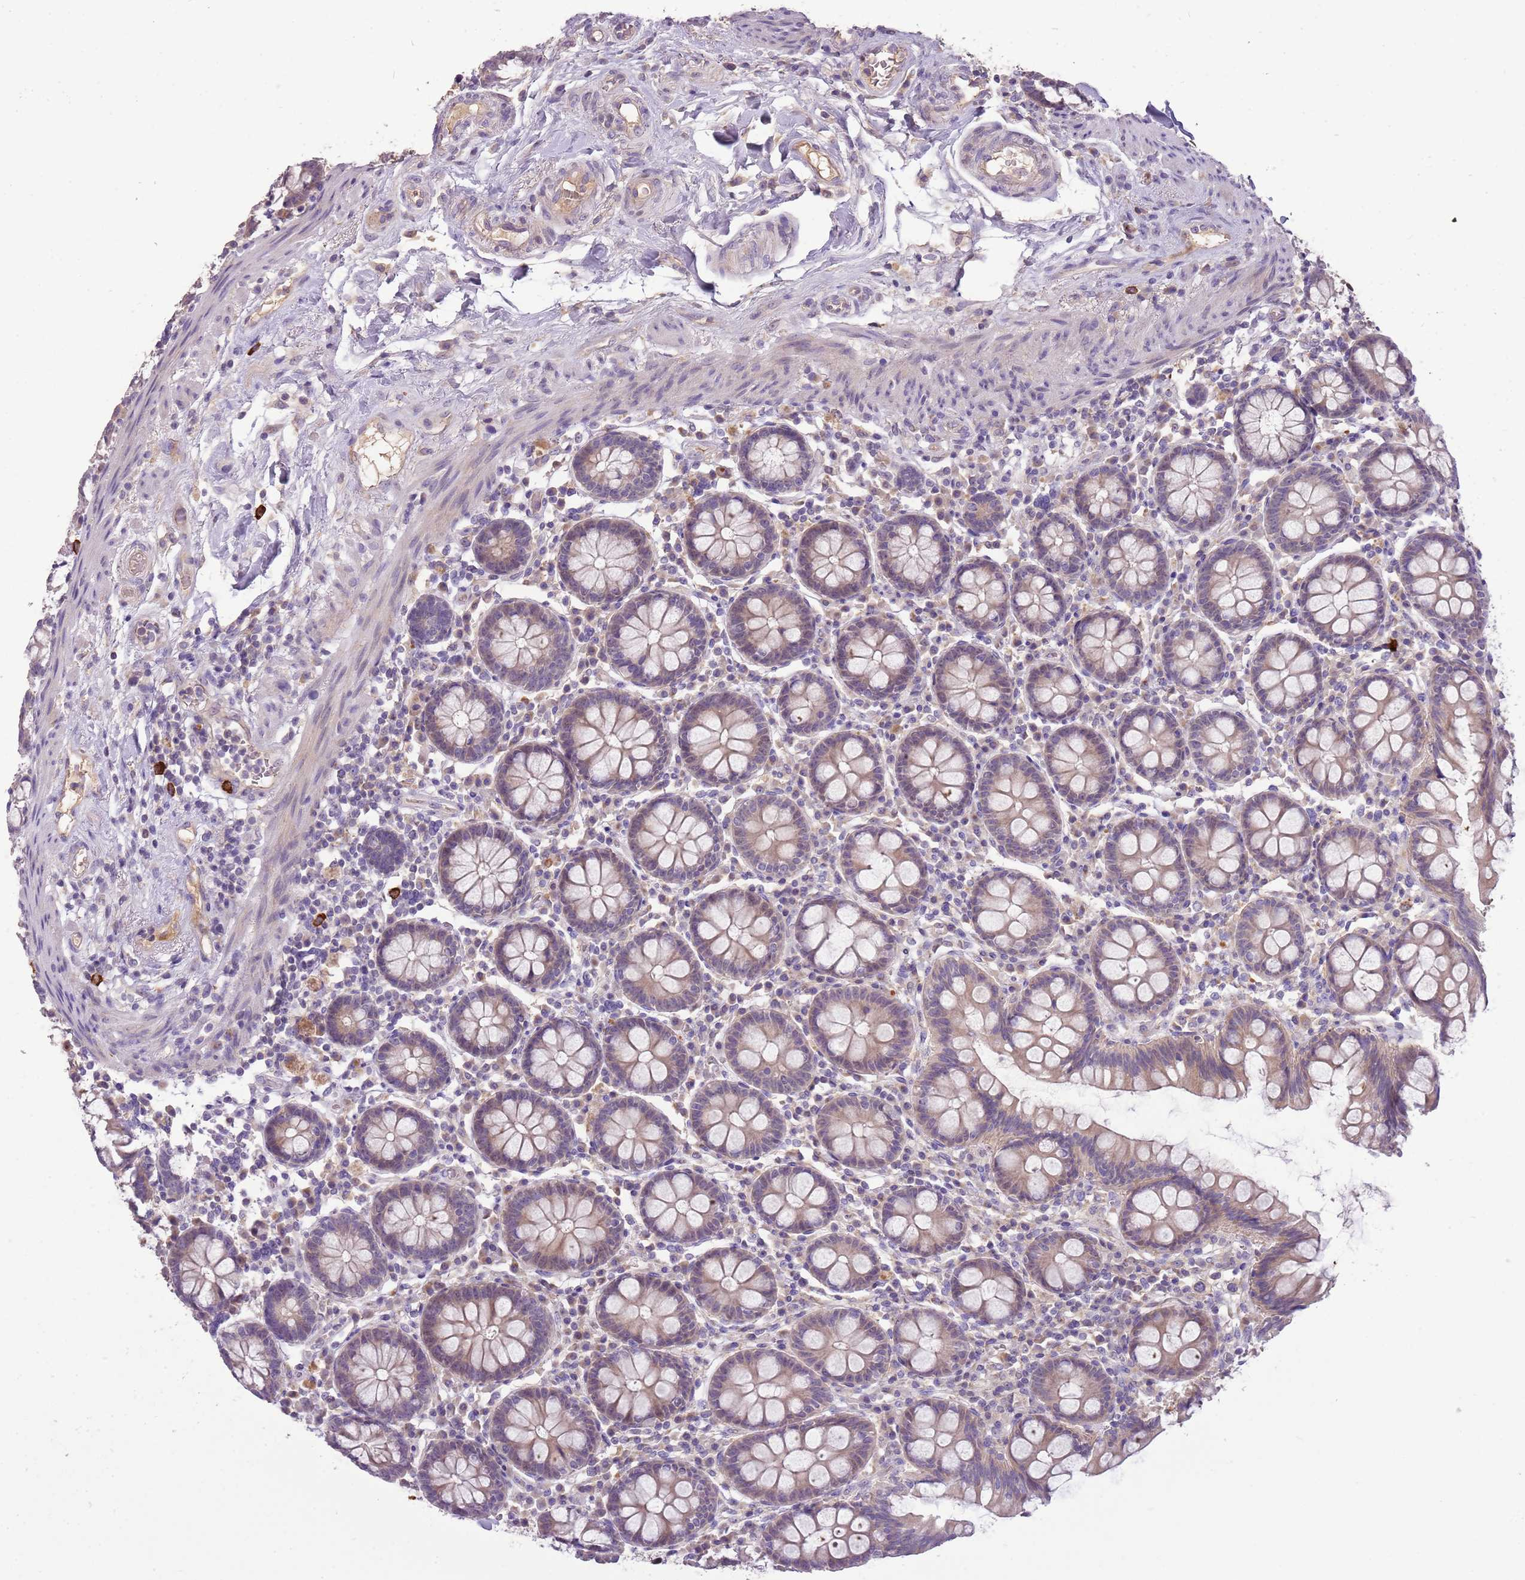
{"staining": {"intensity": "weak", "quantity": "25%-75%", "location": "cytoplasmic/membranous"}, "tissue": "colon", "cell_type": "Endothelial cells", "image_type": "normal", "snomed": [{"axis": "morphology", "description": "Normal tissue, NOS"}, {"axis": "topography", "description": "Colon"}], "caption": "DAB immunohistochemical staining of benign human colon shows weak cytoplasmic/membranous protein staining in approximately 25%-75% of endothelial cells.", "gene": "SCAMP5", "patient": {"sex": "female", "age": 79}}